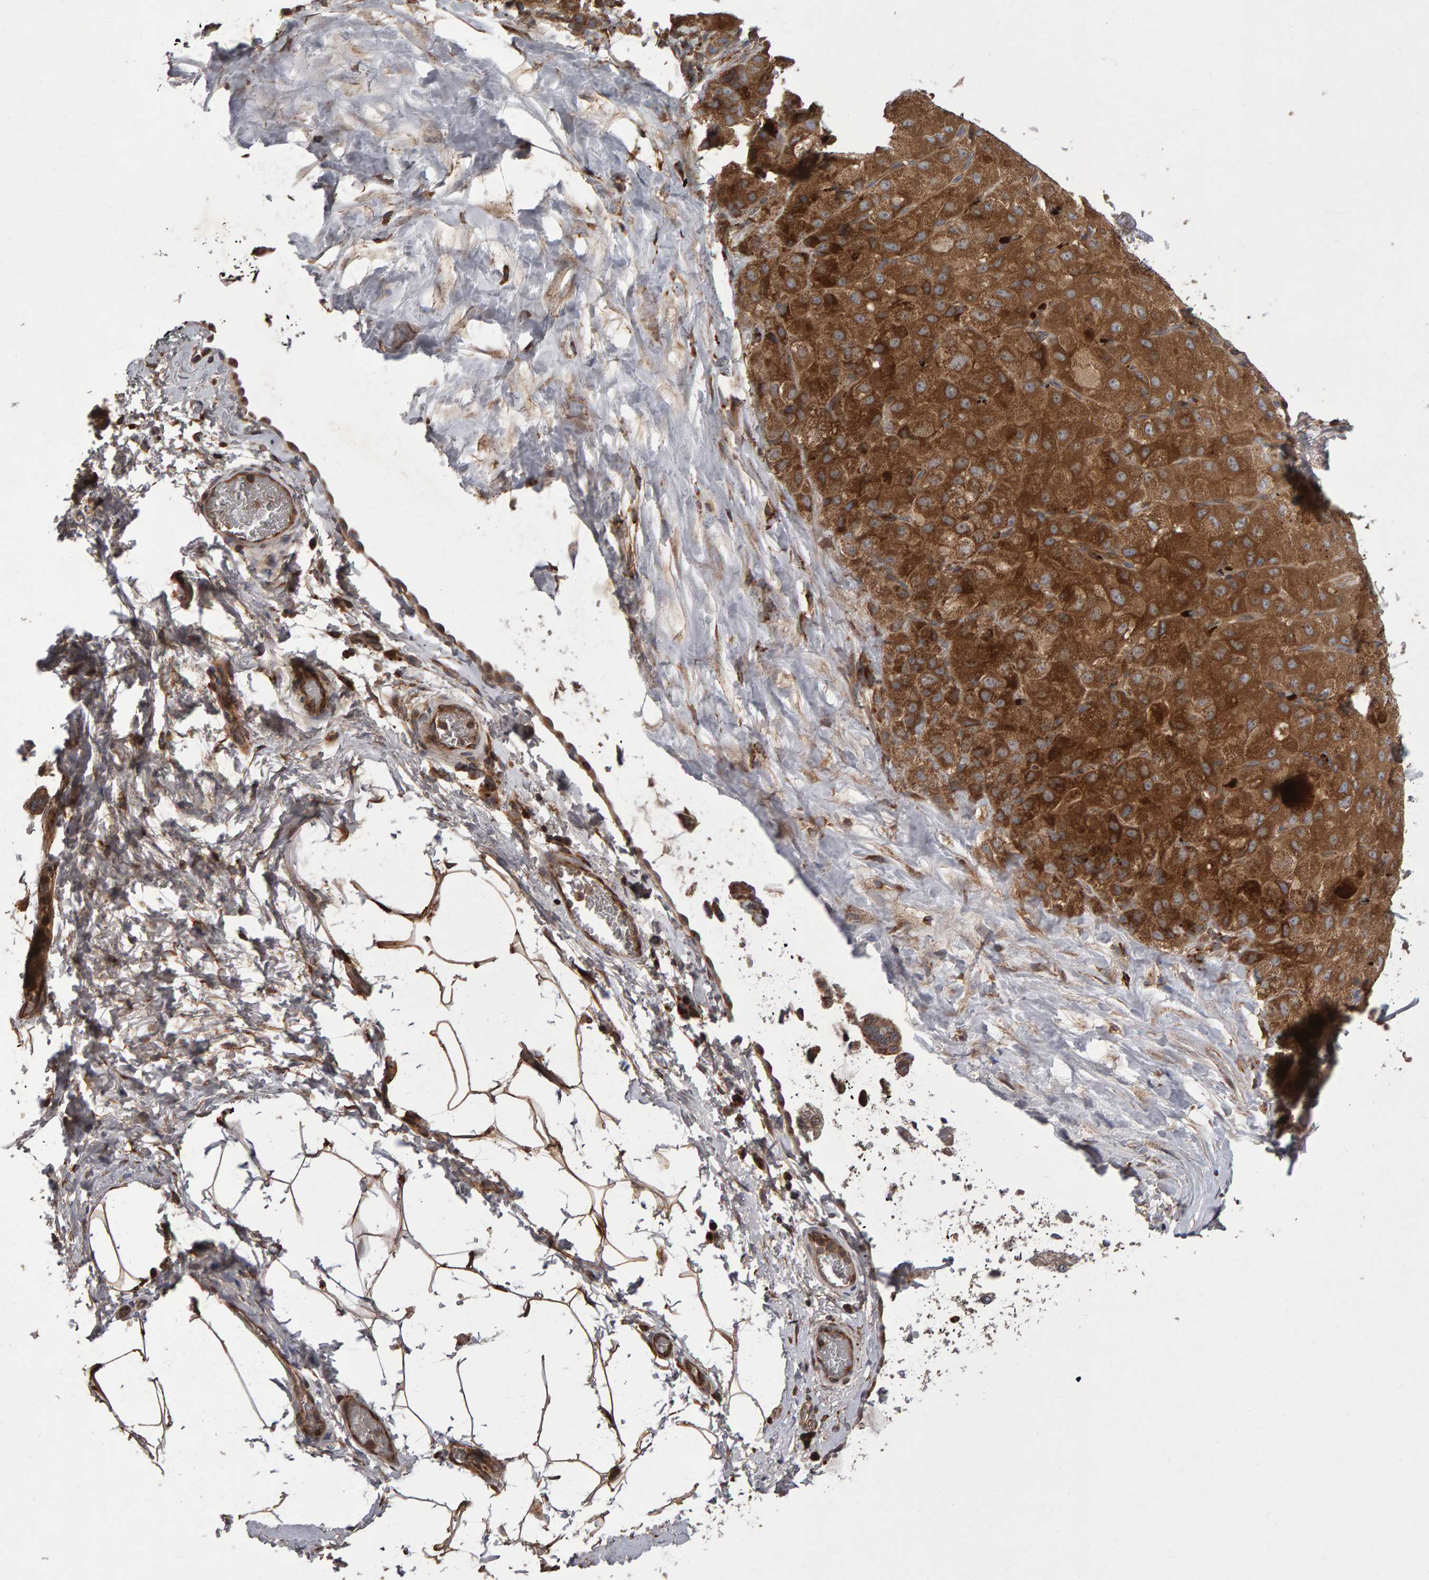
{"staining": {"intensity": "strong", "quantity": ">75%", "location": "cytoplasmic/membranous"}, "tissue": "liver cancer", "cell_type": "Tumor cells", "image_type": "cancer", "snomed": [{"axis": "morphology", "description": "Carcinoma, Hepatocellular, NOS"}, {"axis": "topography", "description": "Liver"}], "caption": "Liver hepatocellular carcinoma stained with immunohistochemistry demonstrates strong cytoplasmic/membranous expression in about >75% of tumor cells.", "gene": "PGS1", "patient": {"sex": "male", "age": 80}}